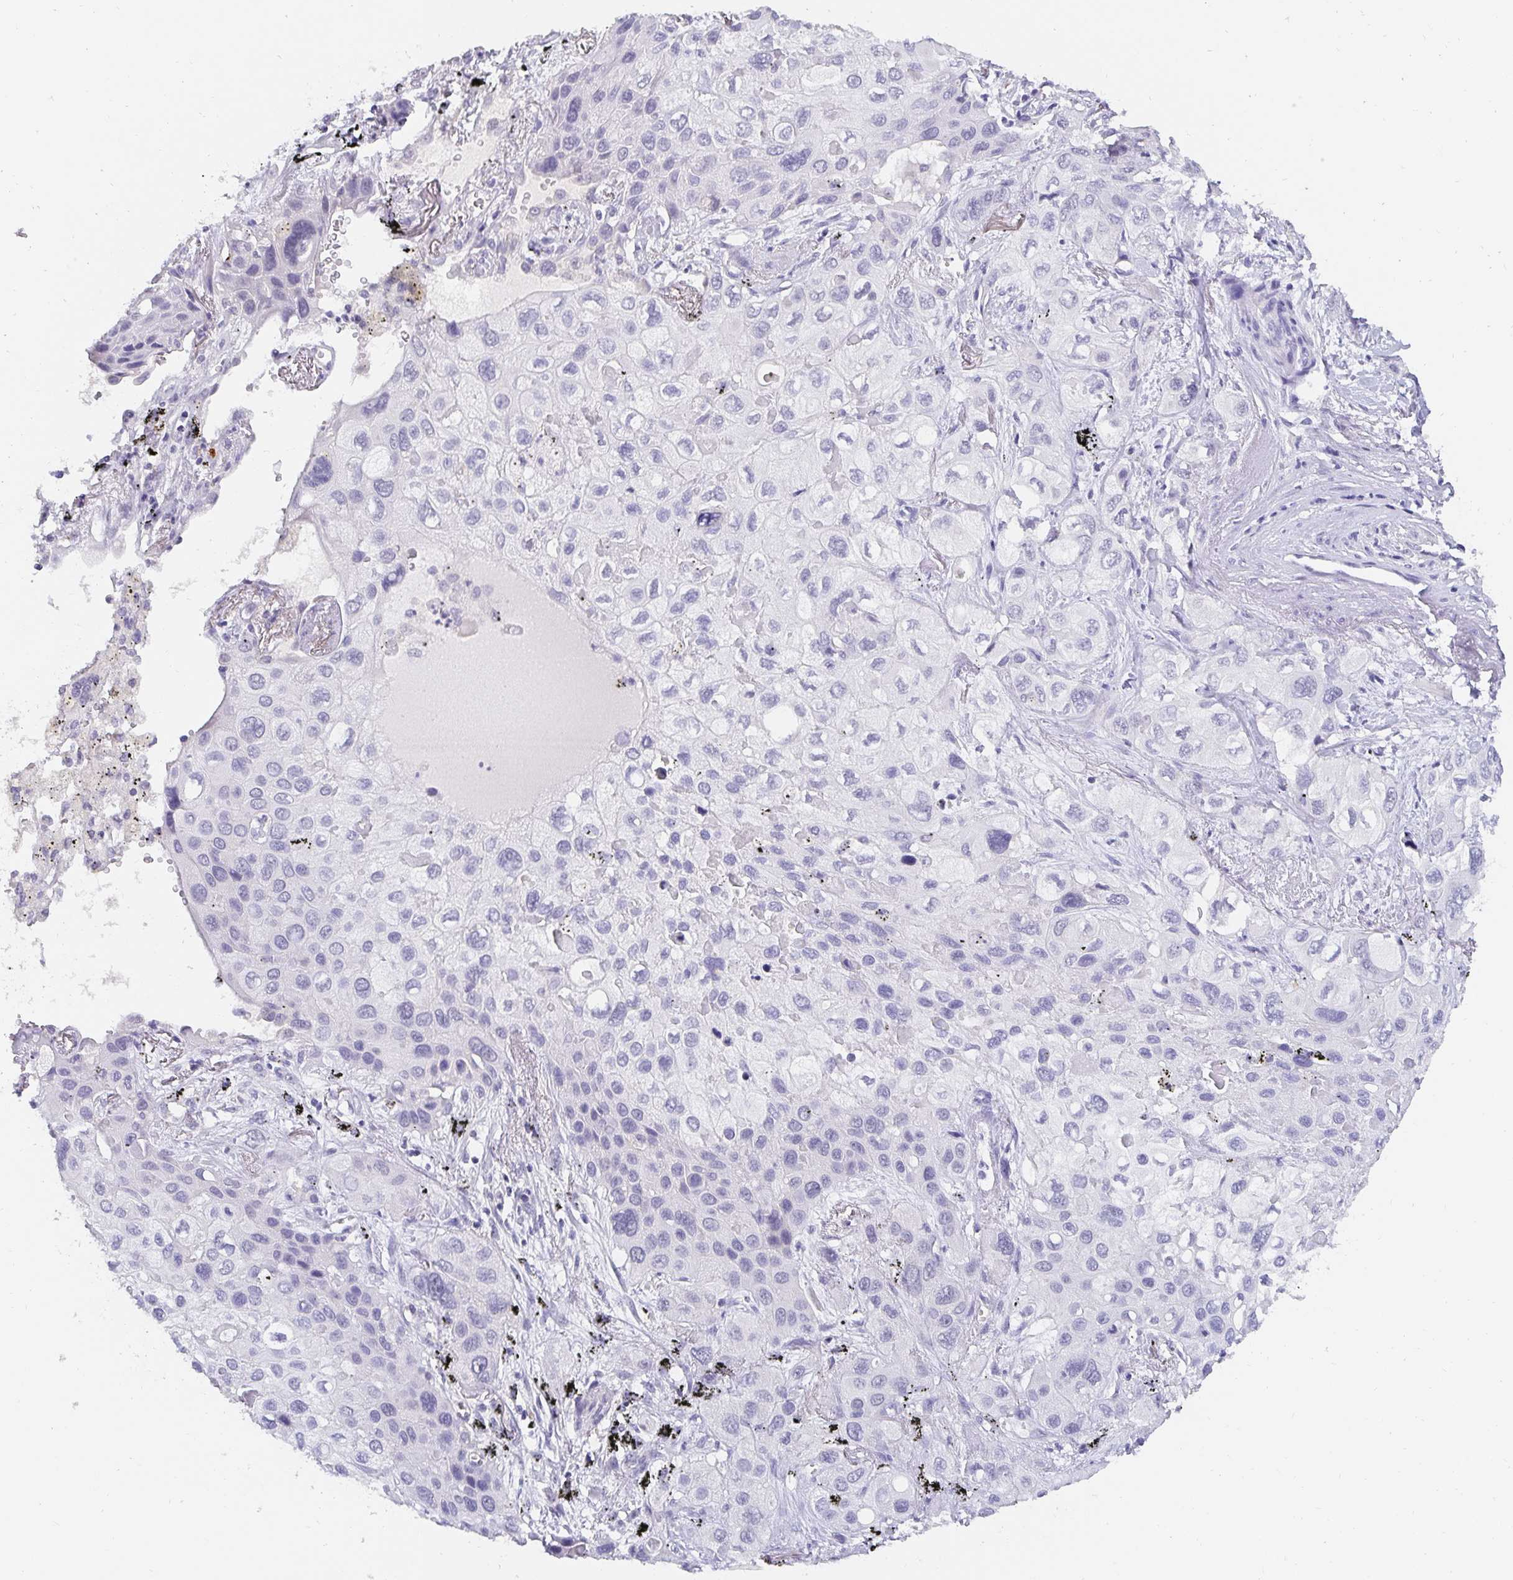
{"staining": {"intensity": "negative", "quantity": "none", "location": "none"}, "tissue": "lung cancer", "cell_type": "Tumor cells", "image_type": "cancer", "snomed": [{"axis": "morphology", "description": "Squamous cell carcinoma, NOS"}, {"axis": "morphology", "description": "Squamous cell carcinoma, metastatic, NOS"}, {"axis": "topography", "description": "Lung"}], "caption": "This is a image of IHC staining of lung squamous cell carcinoma, which shows no positivity in tumor cells.", "gene": "PDX1", "patient": {"sex": "male", "age": 59}}